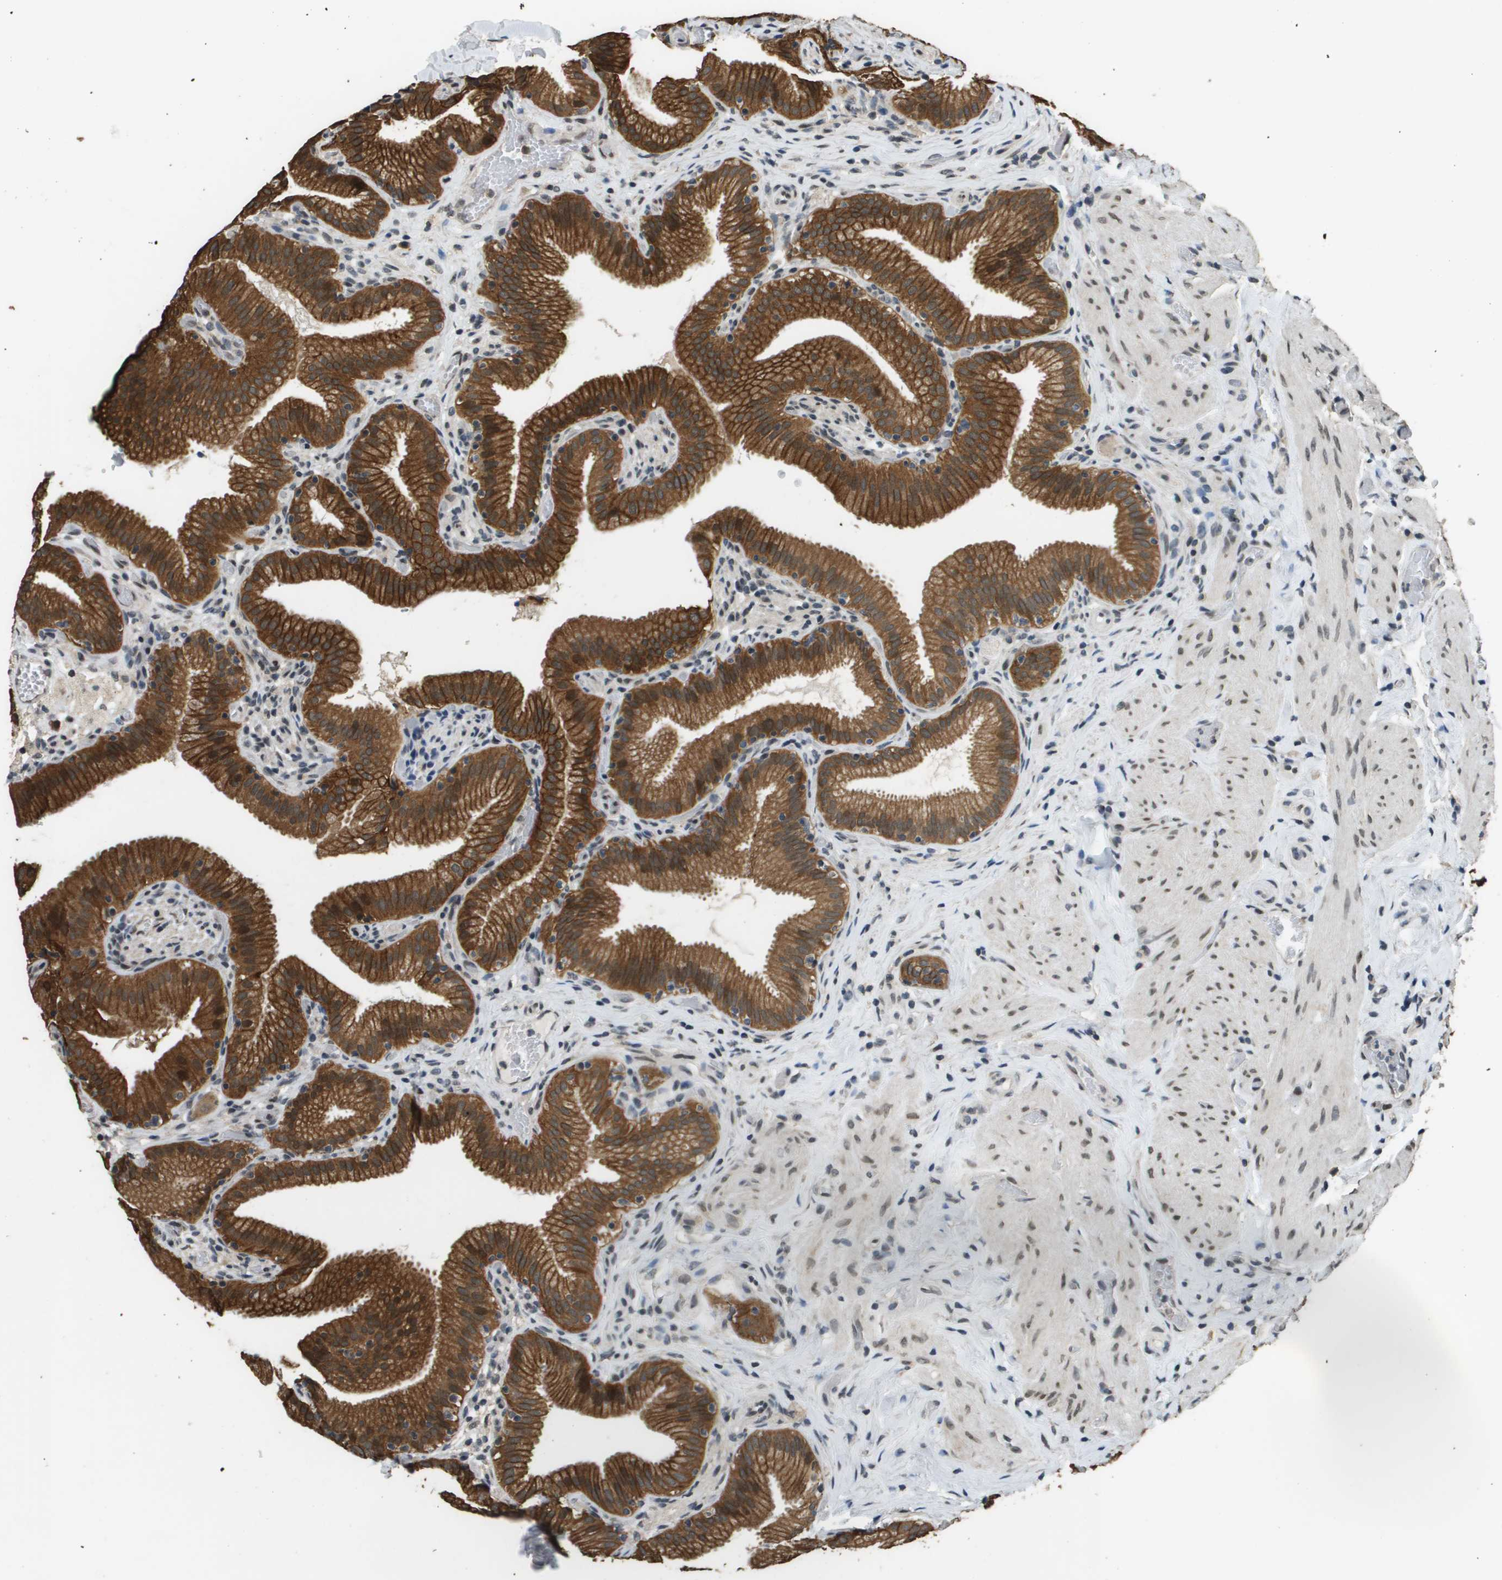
{"staining": {"intensity": "strong", "quantity": ">75%", "location": "cytoplasmic/membranous"}, "tissue": "gallbladder", "cell_type": "Glandular cells", "image_type": "normal", "snomed": [{"axis": "morphology", "description": "Normal tissue, NOS"}, {"axis": "topography", "description": "Gallbladder"}], "caption": "Gallbladder stained with DAB (3,3'-diaminobenzidine) immunohistochemistry shows high levels of strong cytoplasmic/membranous positivity in about >75% of glandular cells.", "gene": "FANCC", "patient": {"sex": "male", "age": 54}}